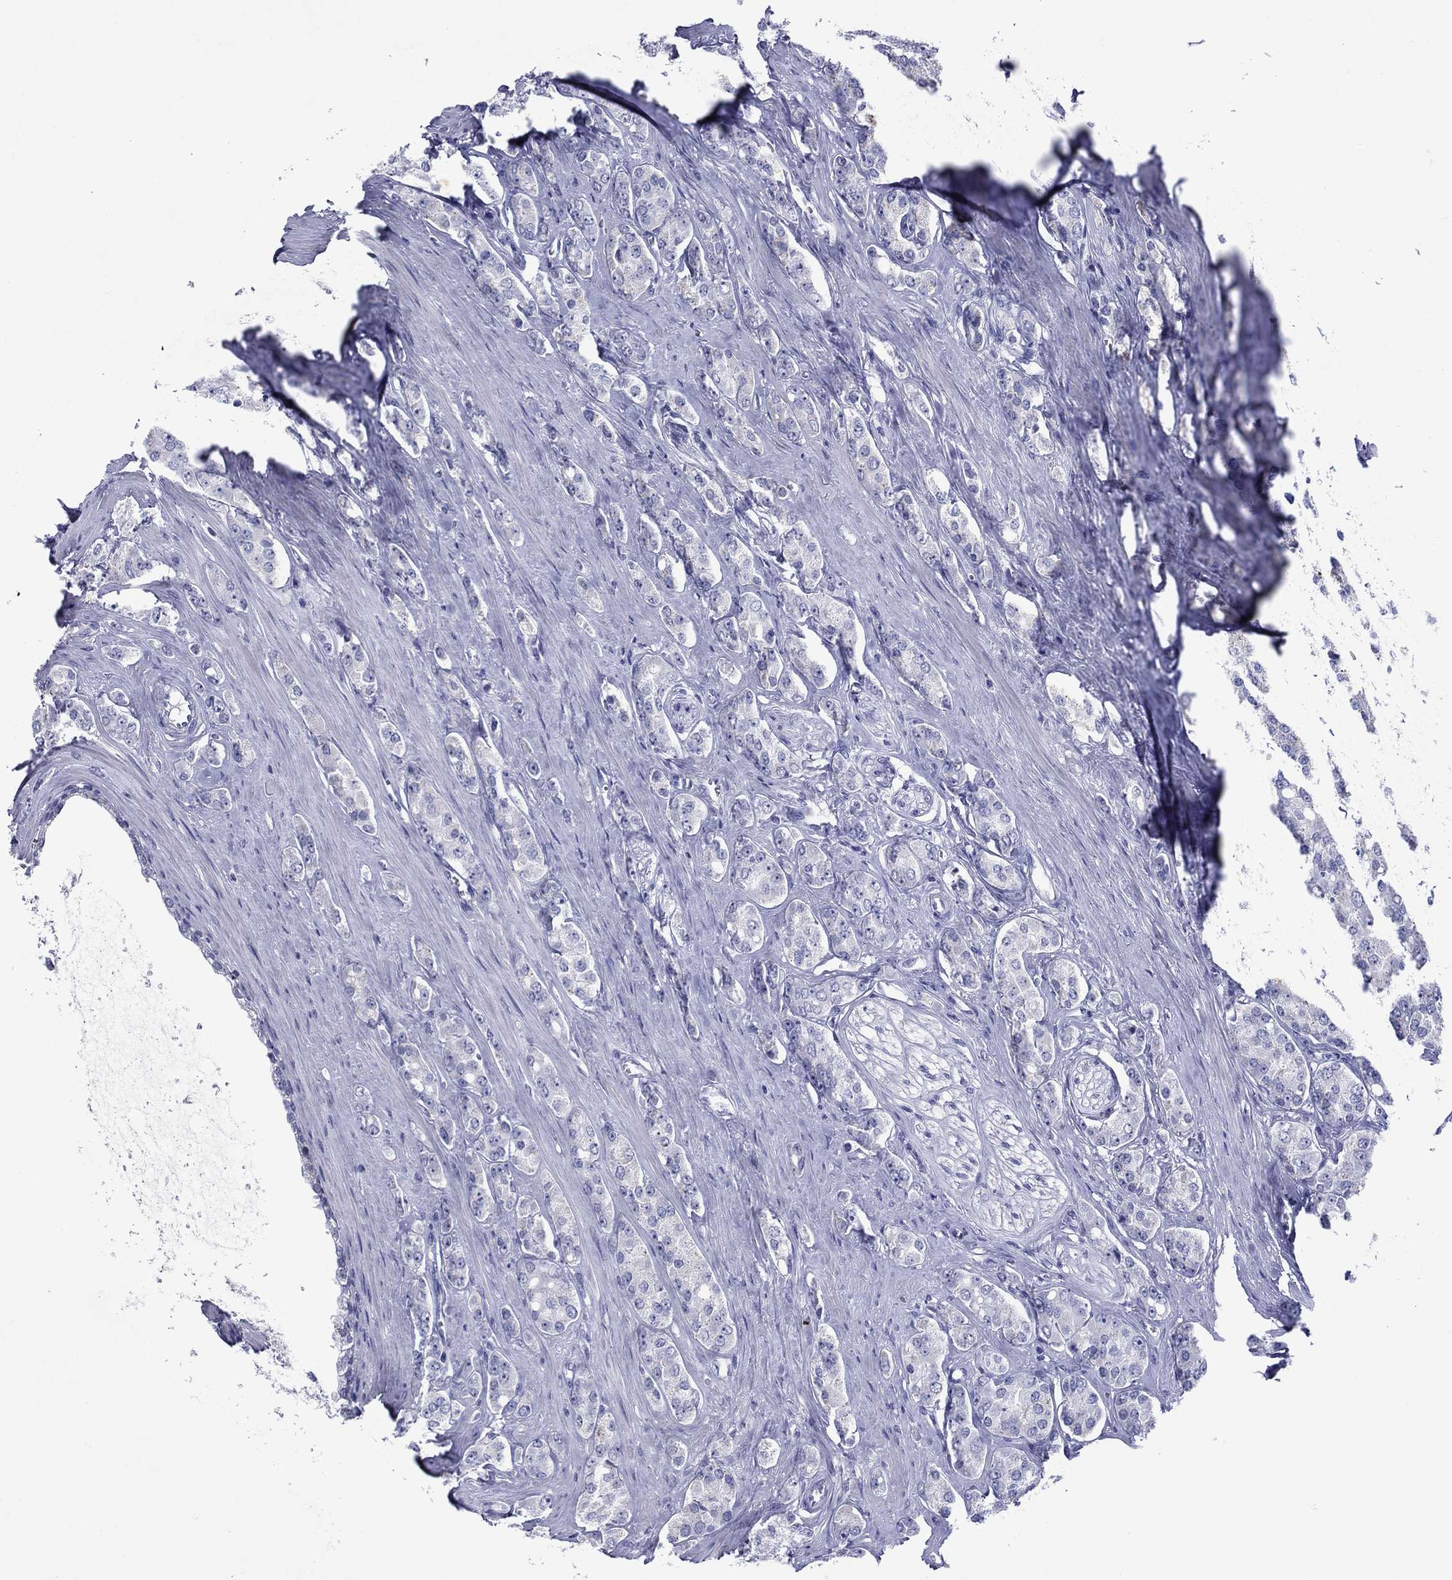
{"staining": {"intensity": "negative", "quantity": "none", "location": "none"}, "tissue": "prostate cancer", "cell_type": "Tumor cells", "image_type": "cancer", "snomed": [{"axis": "morphology", "description": "Adenocarcinoma, NOS"}, {"axis": "topography", "description": "Prostate"}], "caption": "Tumor cells show no significant protein staining in prostate cancer (adenocarcinoma).", "gene": "PIWIL1", "patient": {"sex": "male", "age": 67}}